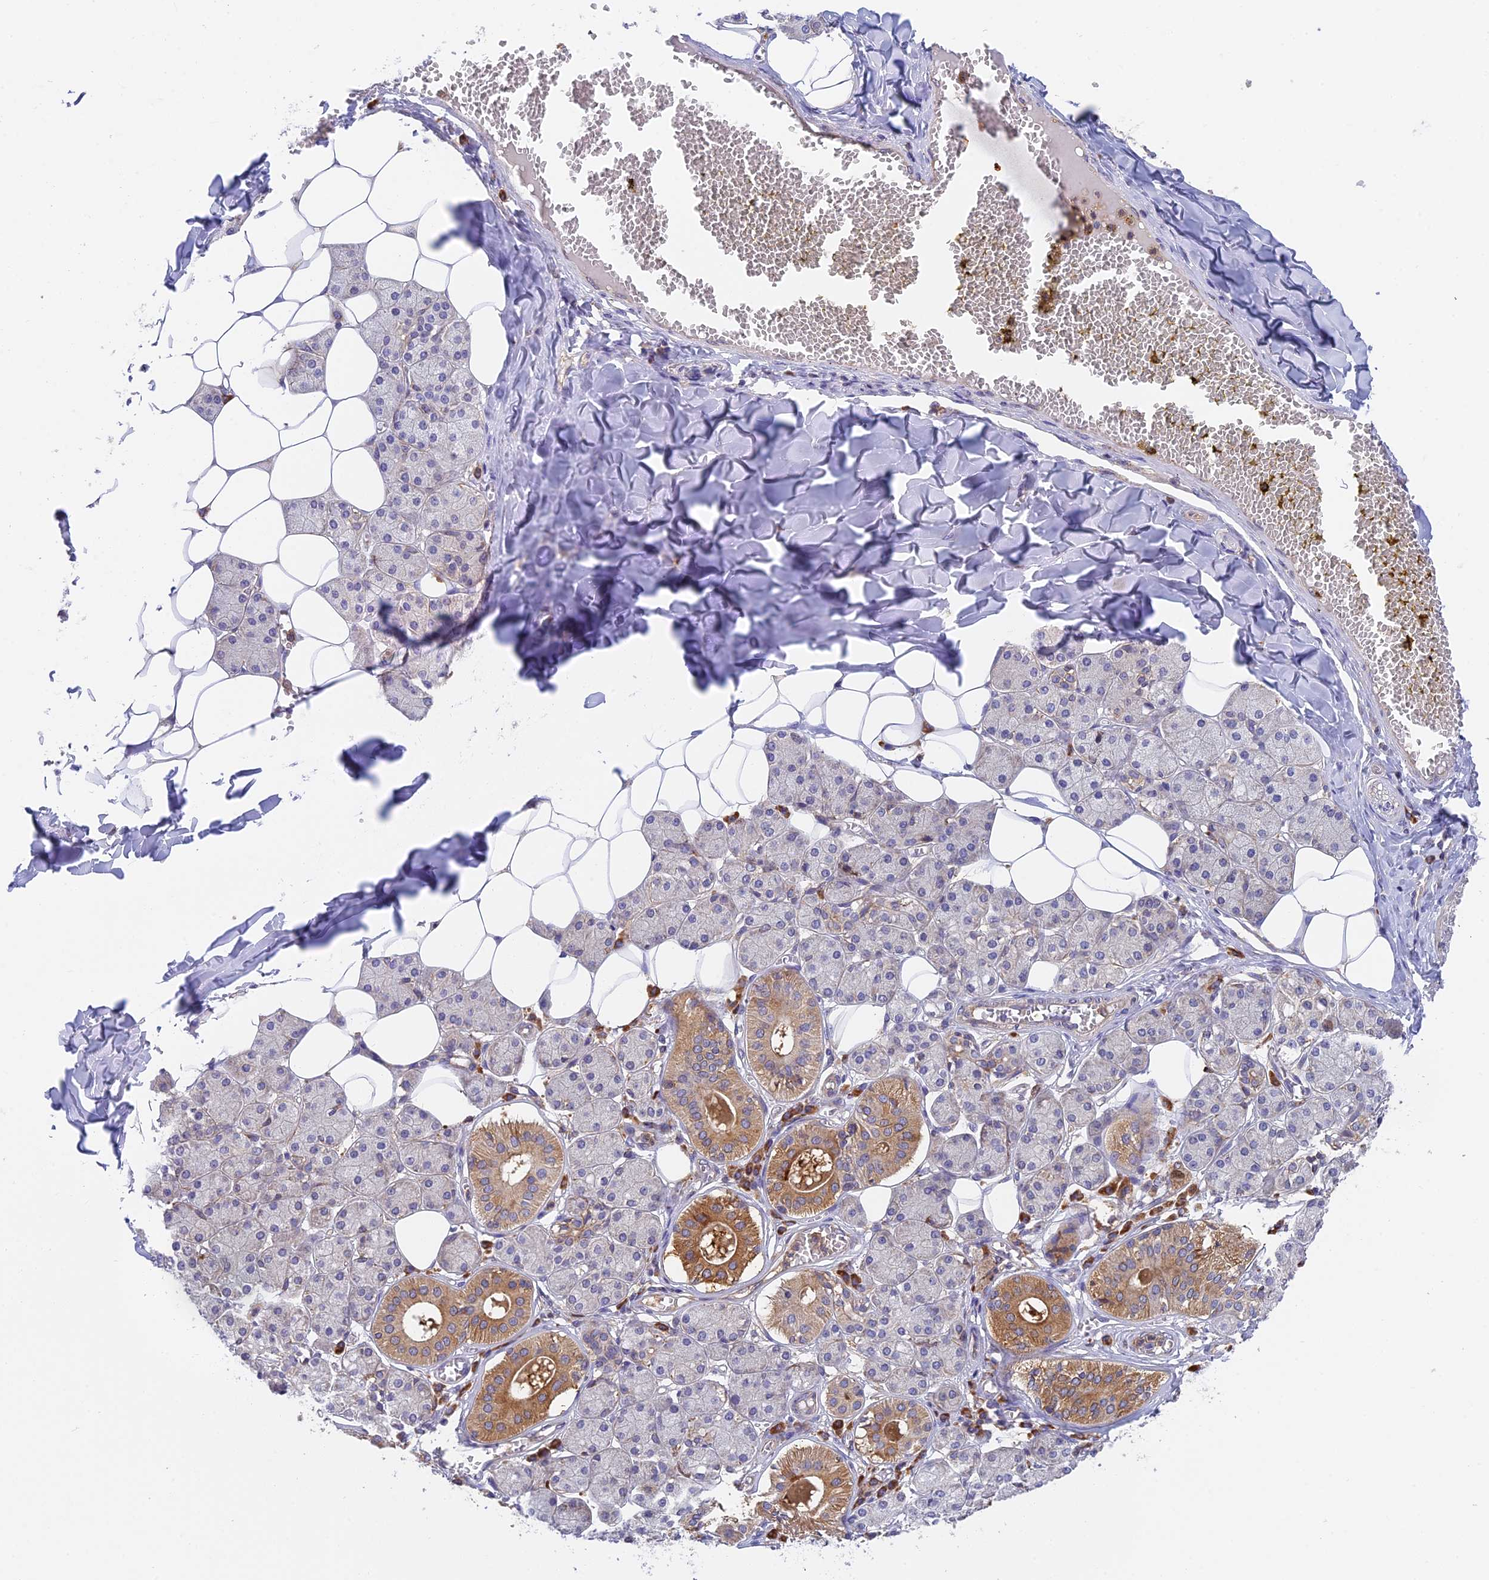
{"staining": {"intensity": "moderate", "quantity": "<25%", "location": "cytoplasmic/membranous"}, "tissue": "salivary gland", "cell_type": "Glandular cells", "image_type": "normal", "snomed": [{"axis": "morphology", "description": "Normal tissue, NOS"}, {"axis": "topography", "description": "Salivary gland"}], "caption": "Immunohistochemical staining of normal salivary gland exhibits <25% levels of moderate cytoplasmic/membranous protein positivity in approximately <25% of glandular cells. (DAB IHC, brown staining for protein, blue staining for nuclei).", "gene": "IPO5", "patient": {"sex": "female", "age": 33}}